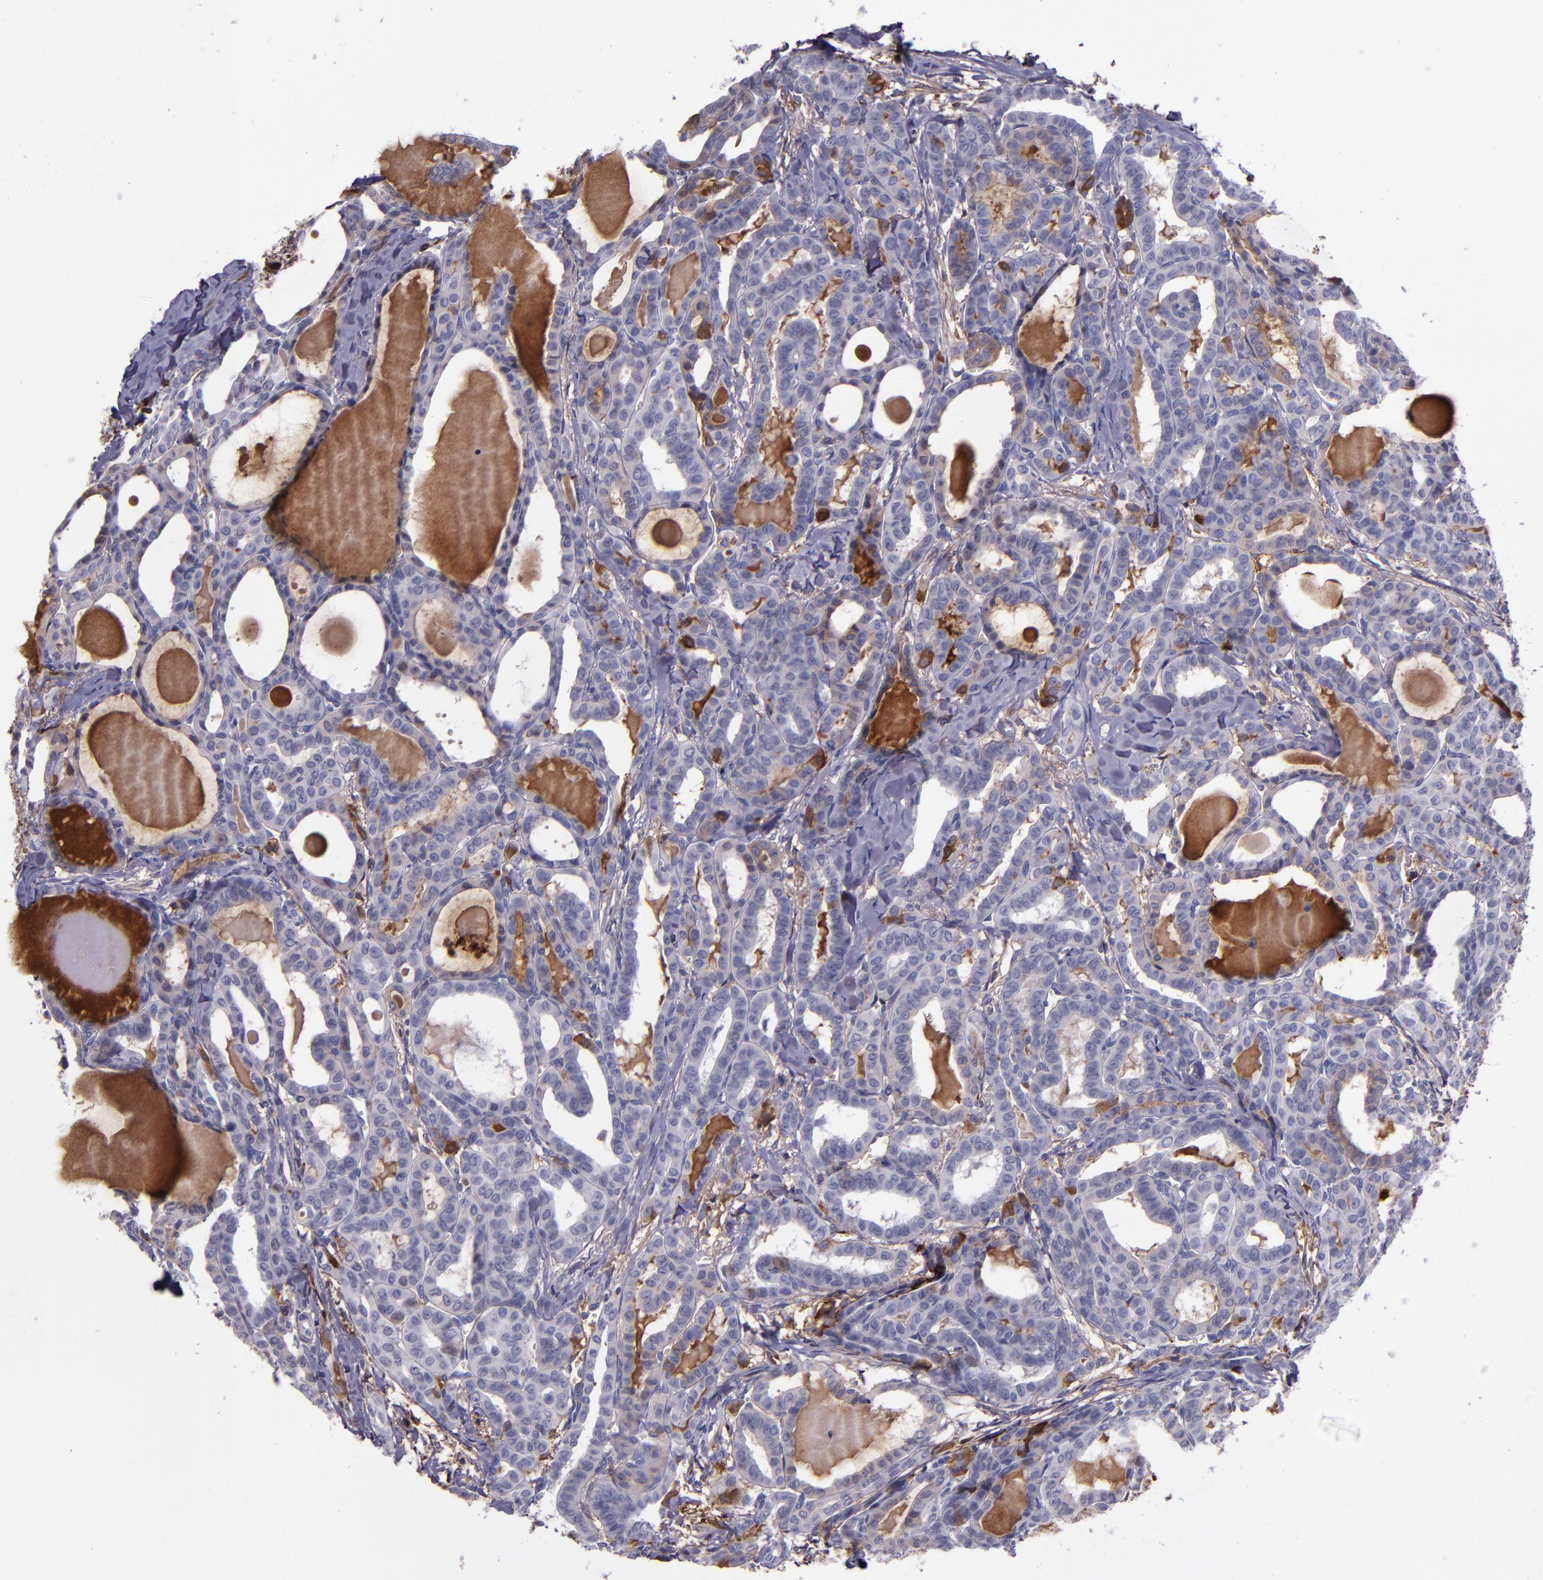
{"staining": {"intensity": "moderate", "quantity": "<25%", "location": "cytoplasmic/membranous"}, "tissue": "thyroid cancer", "cell_type": "Tumor cells", "image_type": "cancer", "snomed": [{"axis": "morphology", "description": "Carcinoma, NOS"}, {"axis": "topography", "description": "Thyroid gland"}], "caption": "Human carcinoma (thyroid) stained with a brown dye demonstrates moderate cytoplasmic/membranous positive staining in approximately <25% of tumor cells.", "gene": "APOH", "patient": {"sex": "female", "age": 91}}